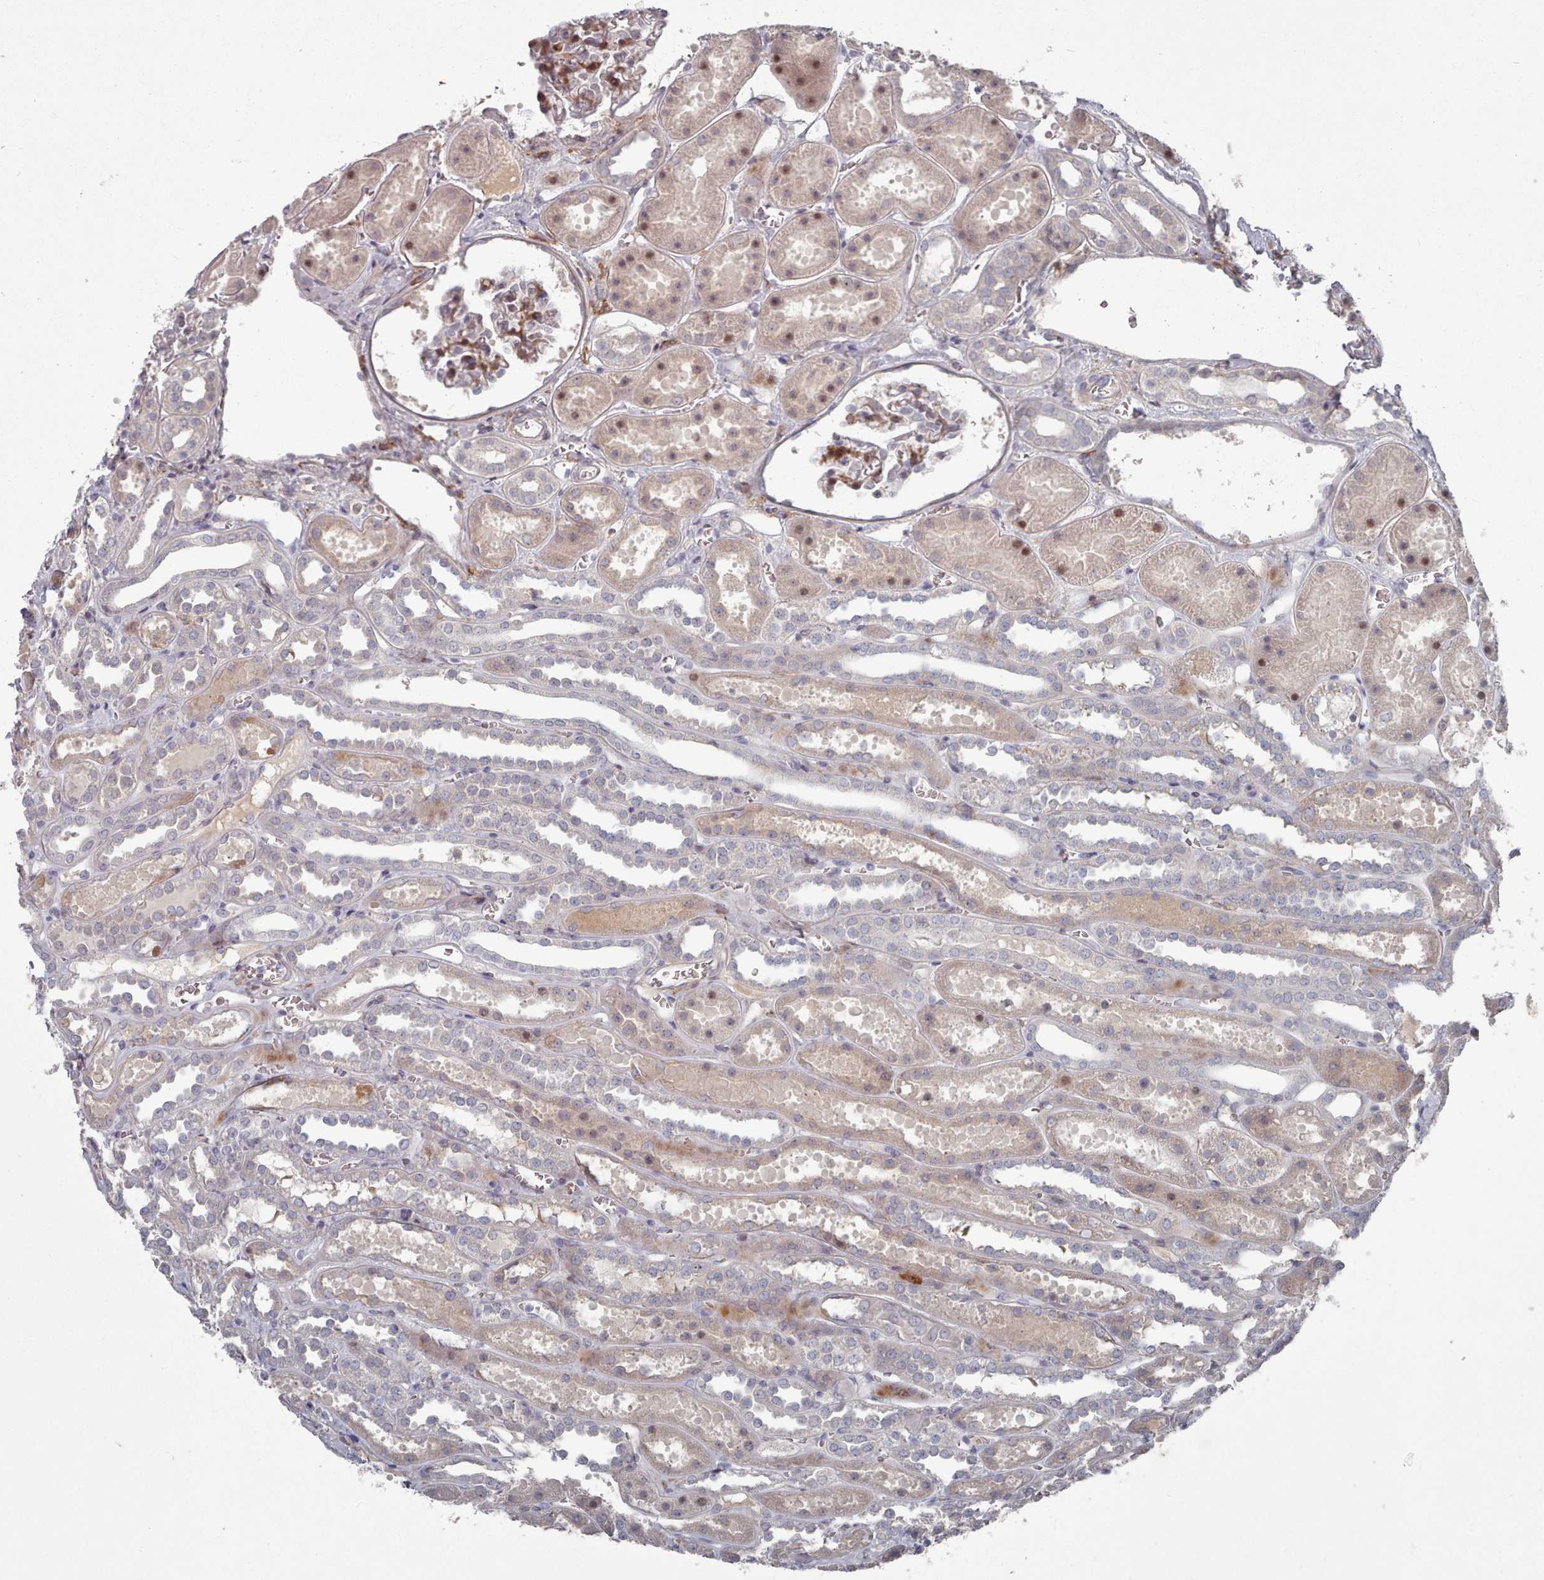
{"staining": {"intensity": "moderate", "quantity": "<25%", "location": "cytoplasmic/membranous"}, "tissue": "kidney", "cell_type": "Cells in glomeruli", "image_type": "normal", "snomed": [{"axis": "morphology", "description": "Normal tissue, NOS"}, {"axis": "topography", "description": "Kidney"}], "caption": "A photomicrograph of human kidney stained for a protein demonstrates moderate cytoplasmic/membranous brown staining in cells in glomeruli. Using DAB (3,3'-diaminobenzidine) (brown) and hematoxylin (blue) stains, captured at high magnification using brightfield microscopy.", "gene": "COL8A2", "patient": {"sex": "female", "age": 41}}